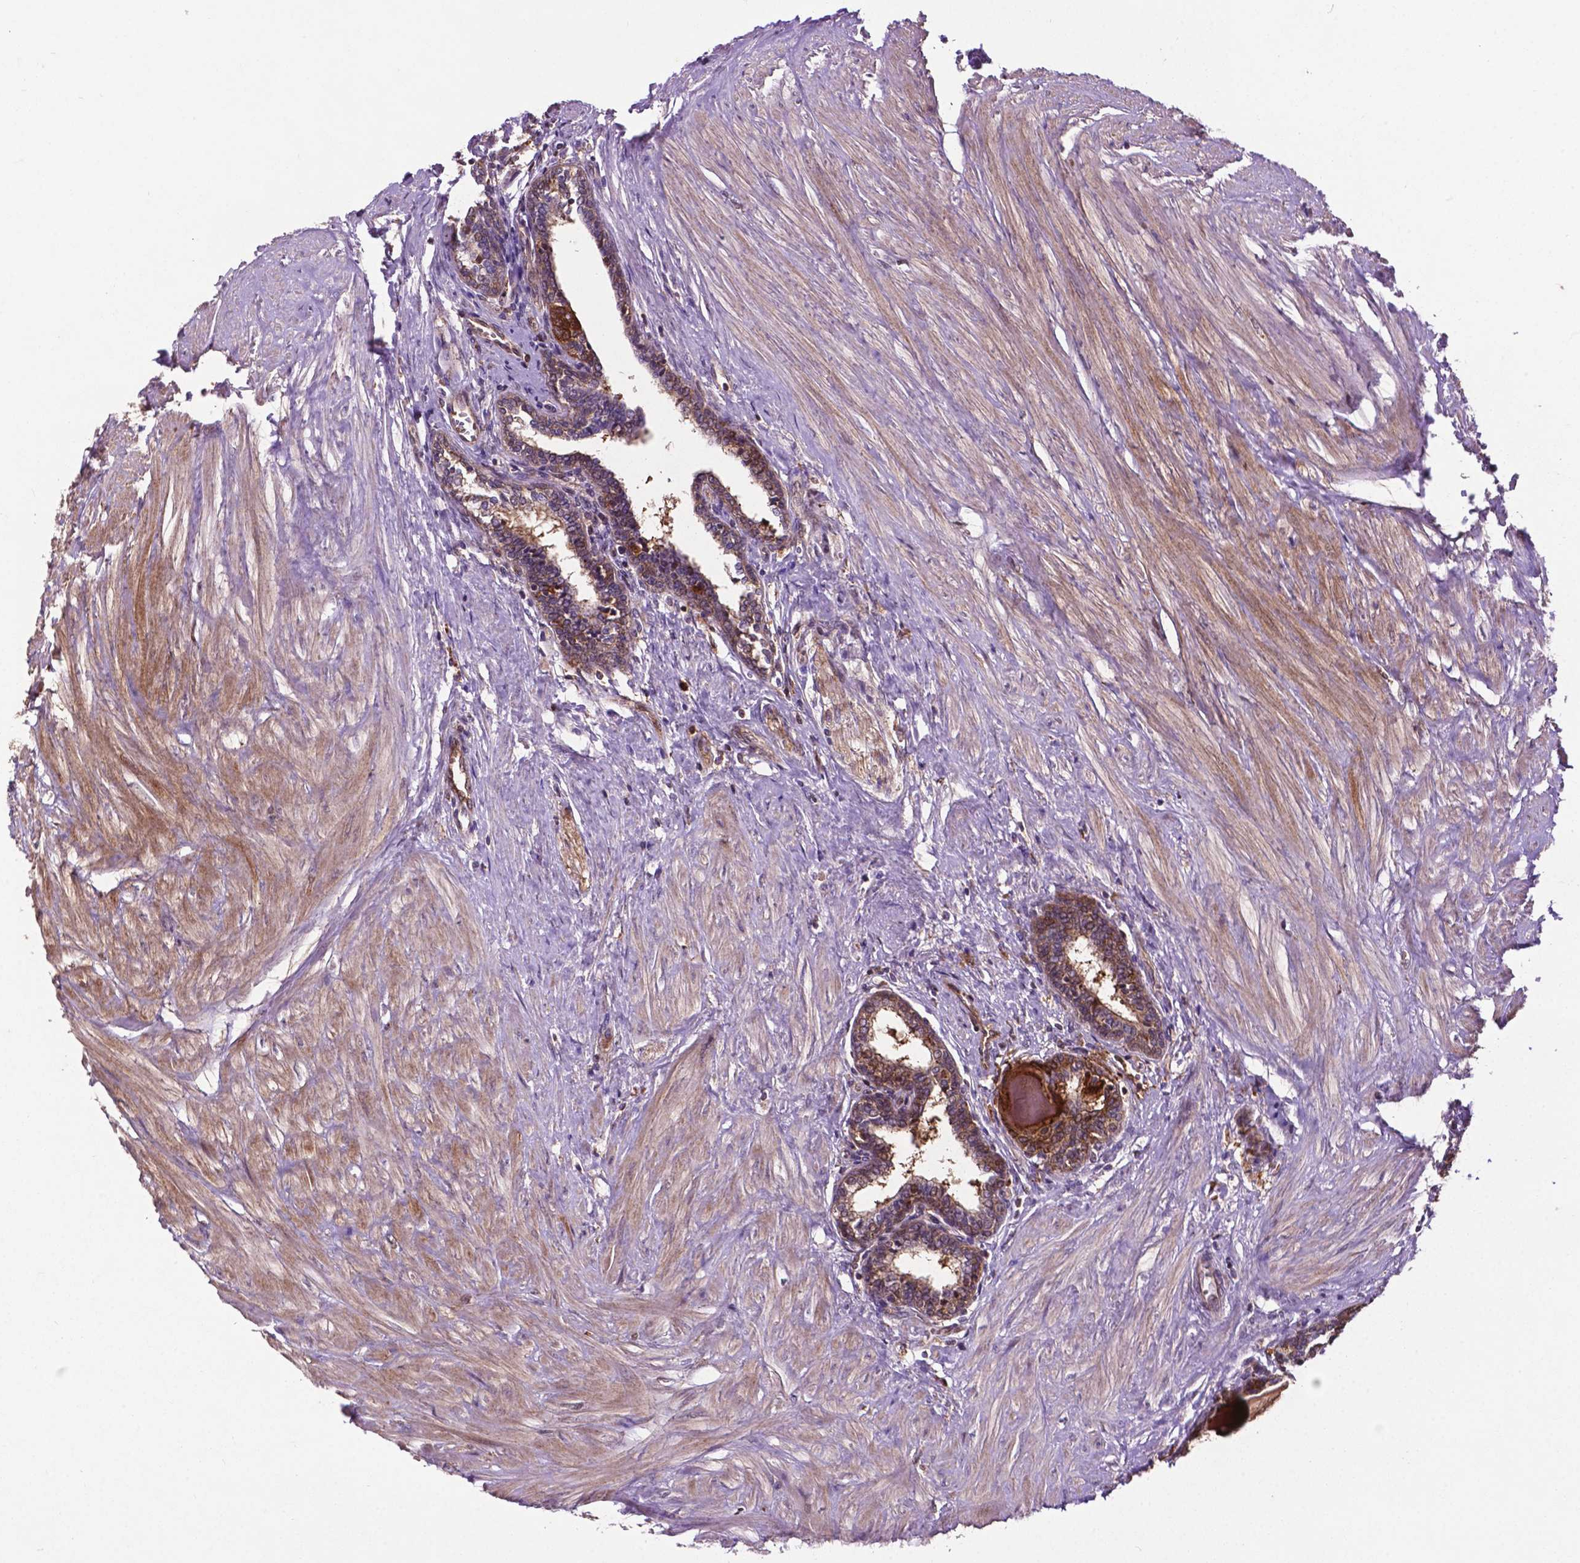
{"staining": {"intensity": "strong", "quantity": "<25%", "location": "cytoplasmic/membranous"}, "tissue": "prostate", "cell_type": "Glandular cells", "image_type": "normal", "snomed": [{"axis": "morphology", "description": "Normal tissue, NOS"}, {"axis": "topography", "description": "Prostate"}], "caption": "Immunohistochemistry (IHC) micrograph of benign human prostate stained for a protein (brown), which exhibits medium levels of strong cytoplasmic/membranous staining in approximately <25% of glandular cells.", "gene": "SMAD3", "patient": {"sex": "male", "age": 55}}